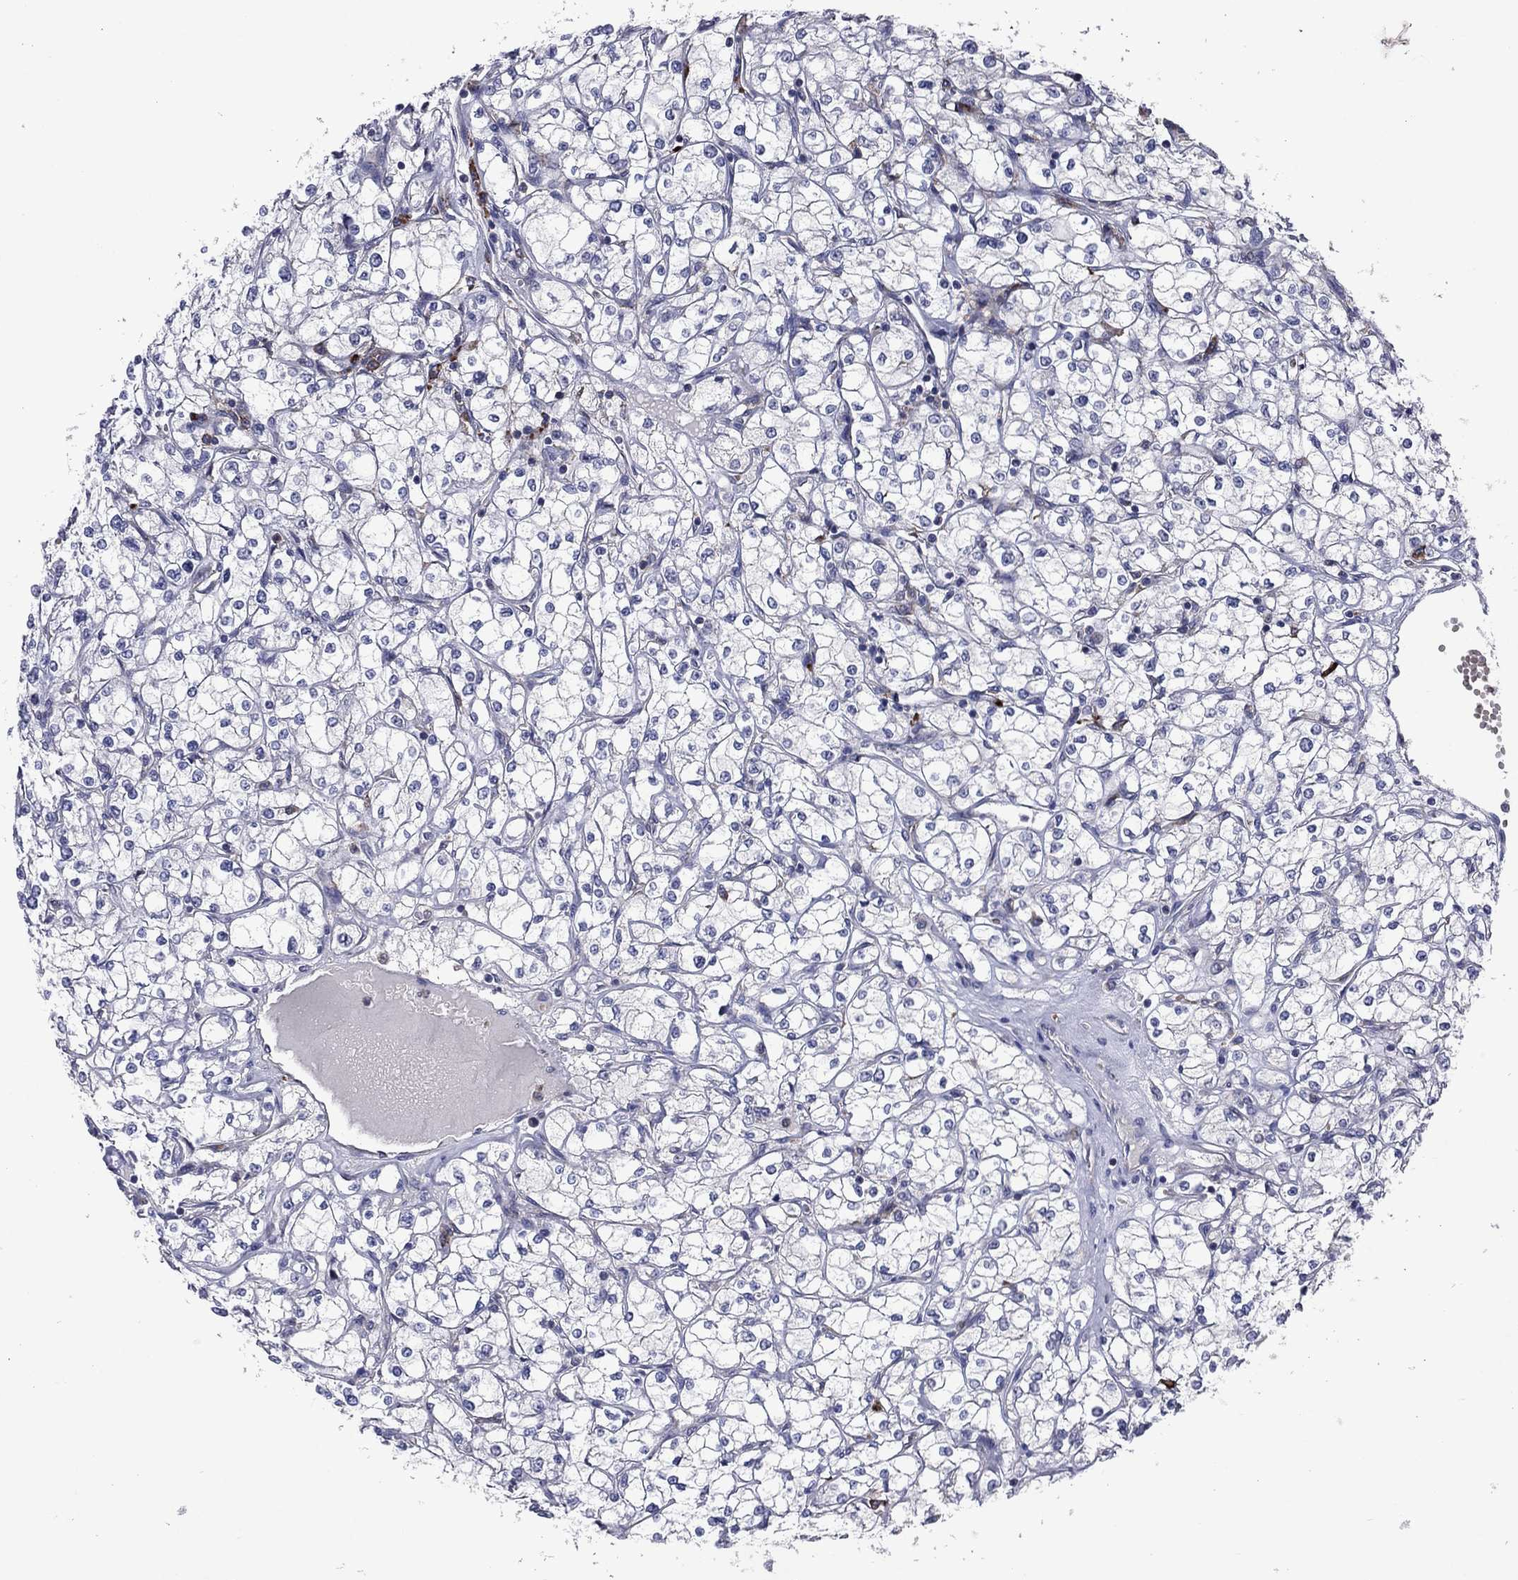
{"staining": {"intensity": "negative", "quantity": "none", "location": "none"}, "tissue": "renal cancer", "cell_type": "Tumor cells", "image_type": "cancer", "snomed": [{"axis": "morphology", "description": "Adenocarcinoma, NOS"}, {"axis": "topography", "description": "Kidney"}], "caption": "Human renal adenocarcinoma stained for a protein using immunohistochemistry (IHC) exhibits no staining in tumor cells.", "gene": "MEA1", "patient": {"sex": "male", "age": 67}}